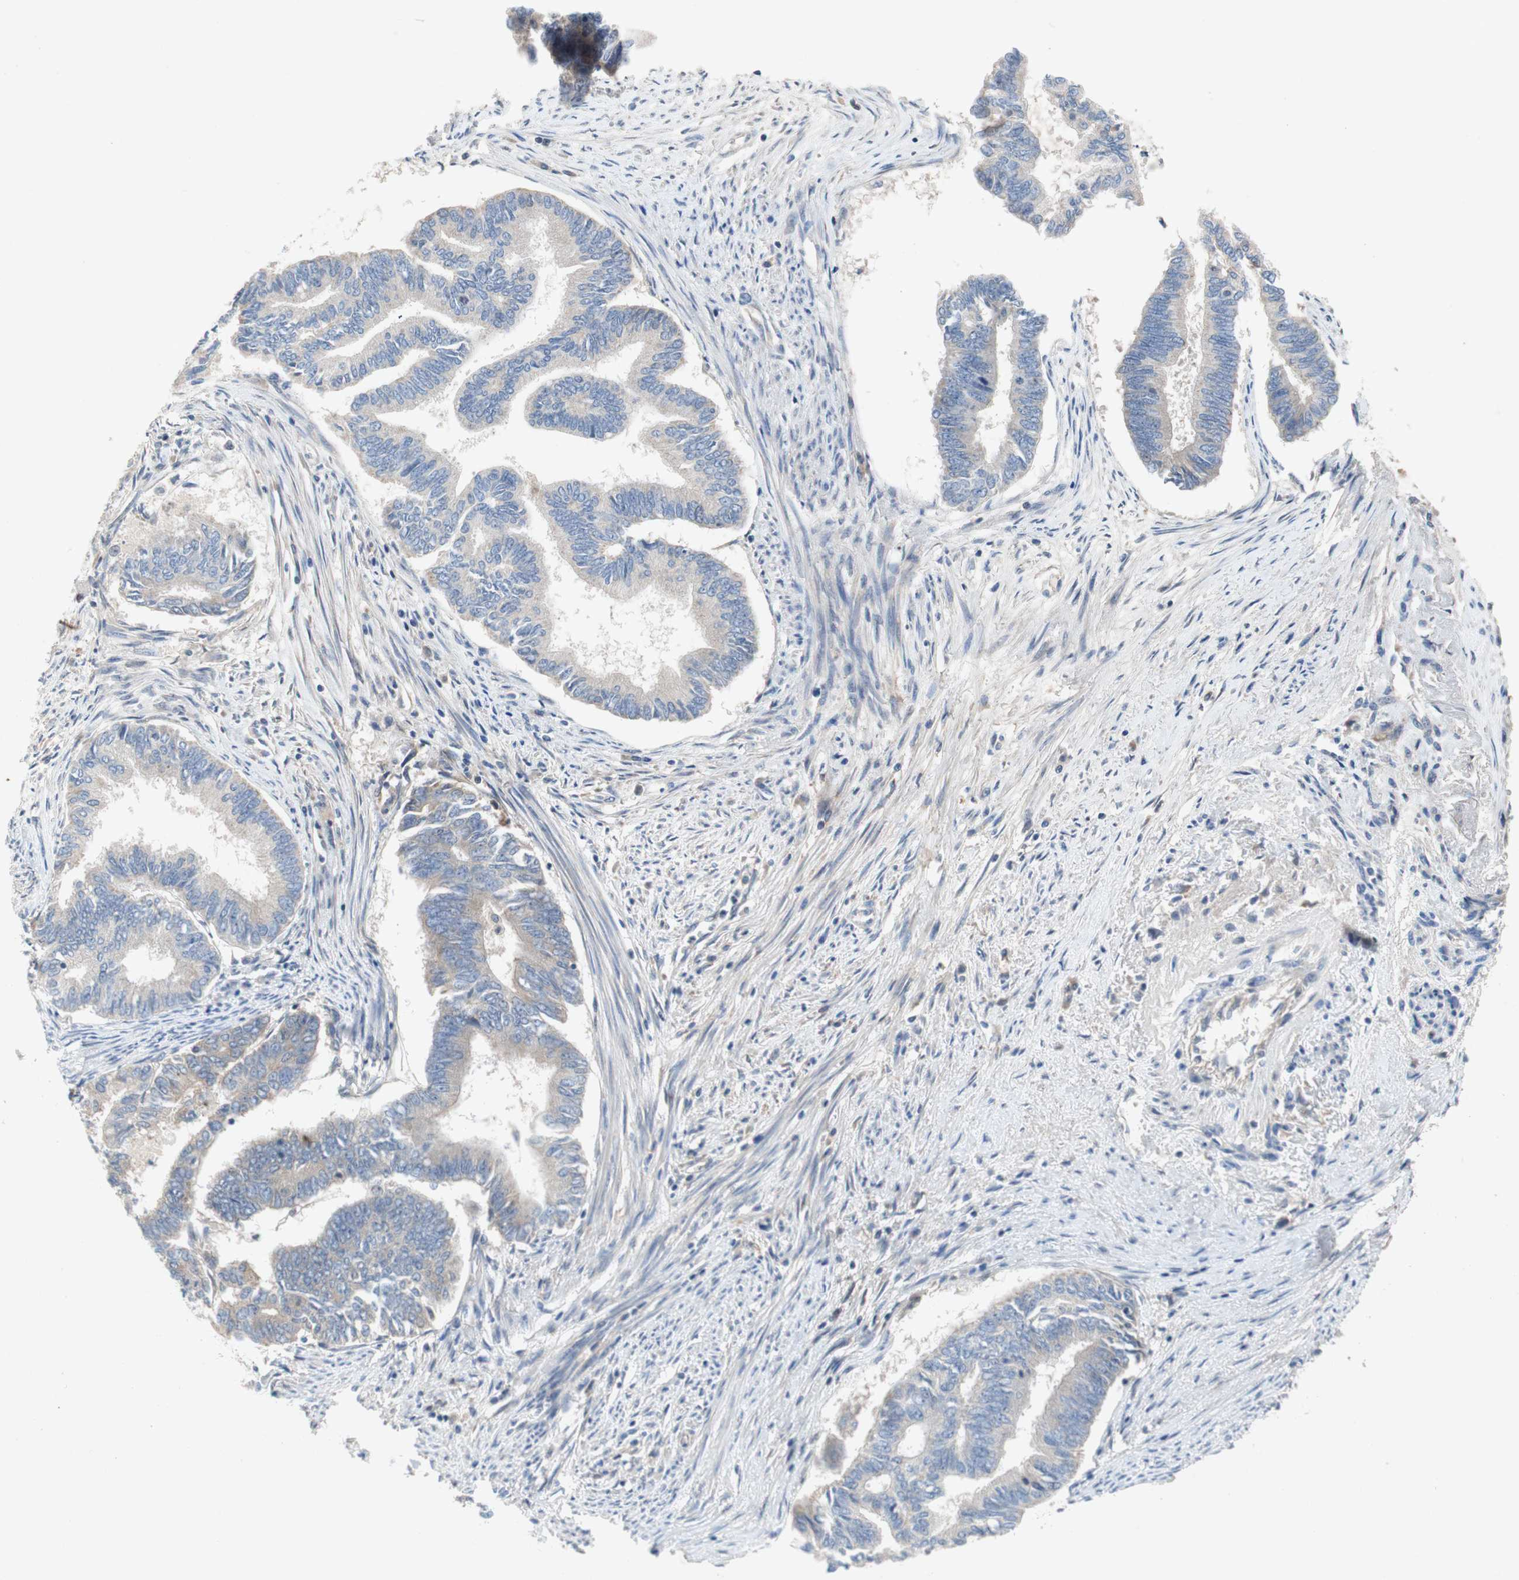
{"staining": {"intensity": "negative", "quantity": "none", "location": "none"}, "tissue": "endometrial cancer", "cell_type": "Tumor cells", "image_type": "cancer", "snomed": [{"axis": "morphology", "description": "Adenocarcinoma, NOS"}, {"axis": "topography", "description": "Endometrium"}], "caption": "There is no significant expression in tumor cells of endometrial cancer. (DAB immunohistochemistry (IHC), high magnification).", "gene": "RELB", "patient": {"sex": "female", "age": 86}}